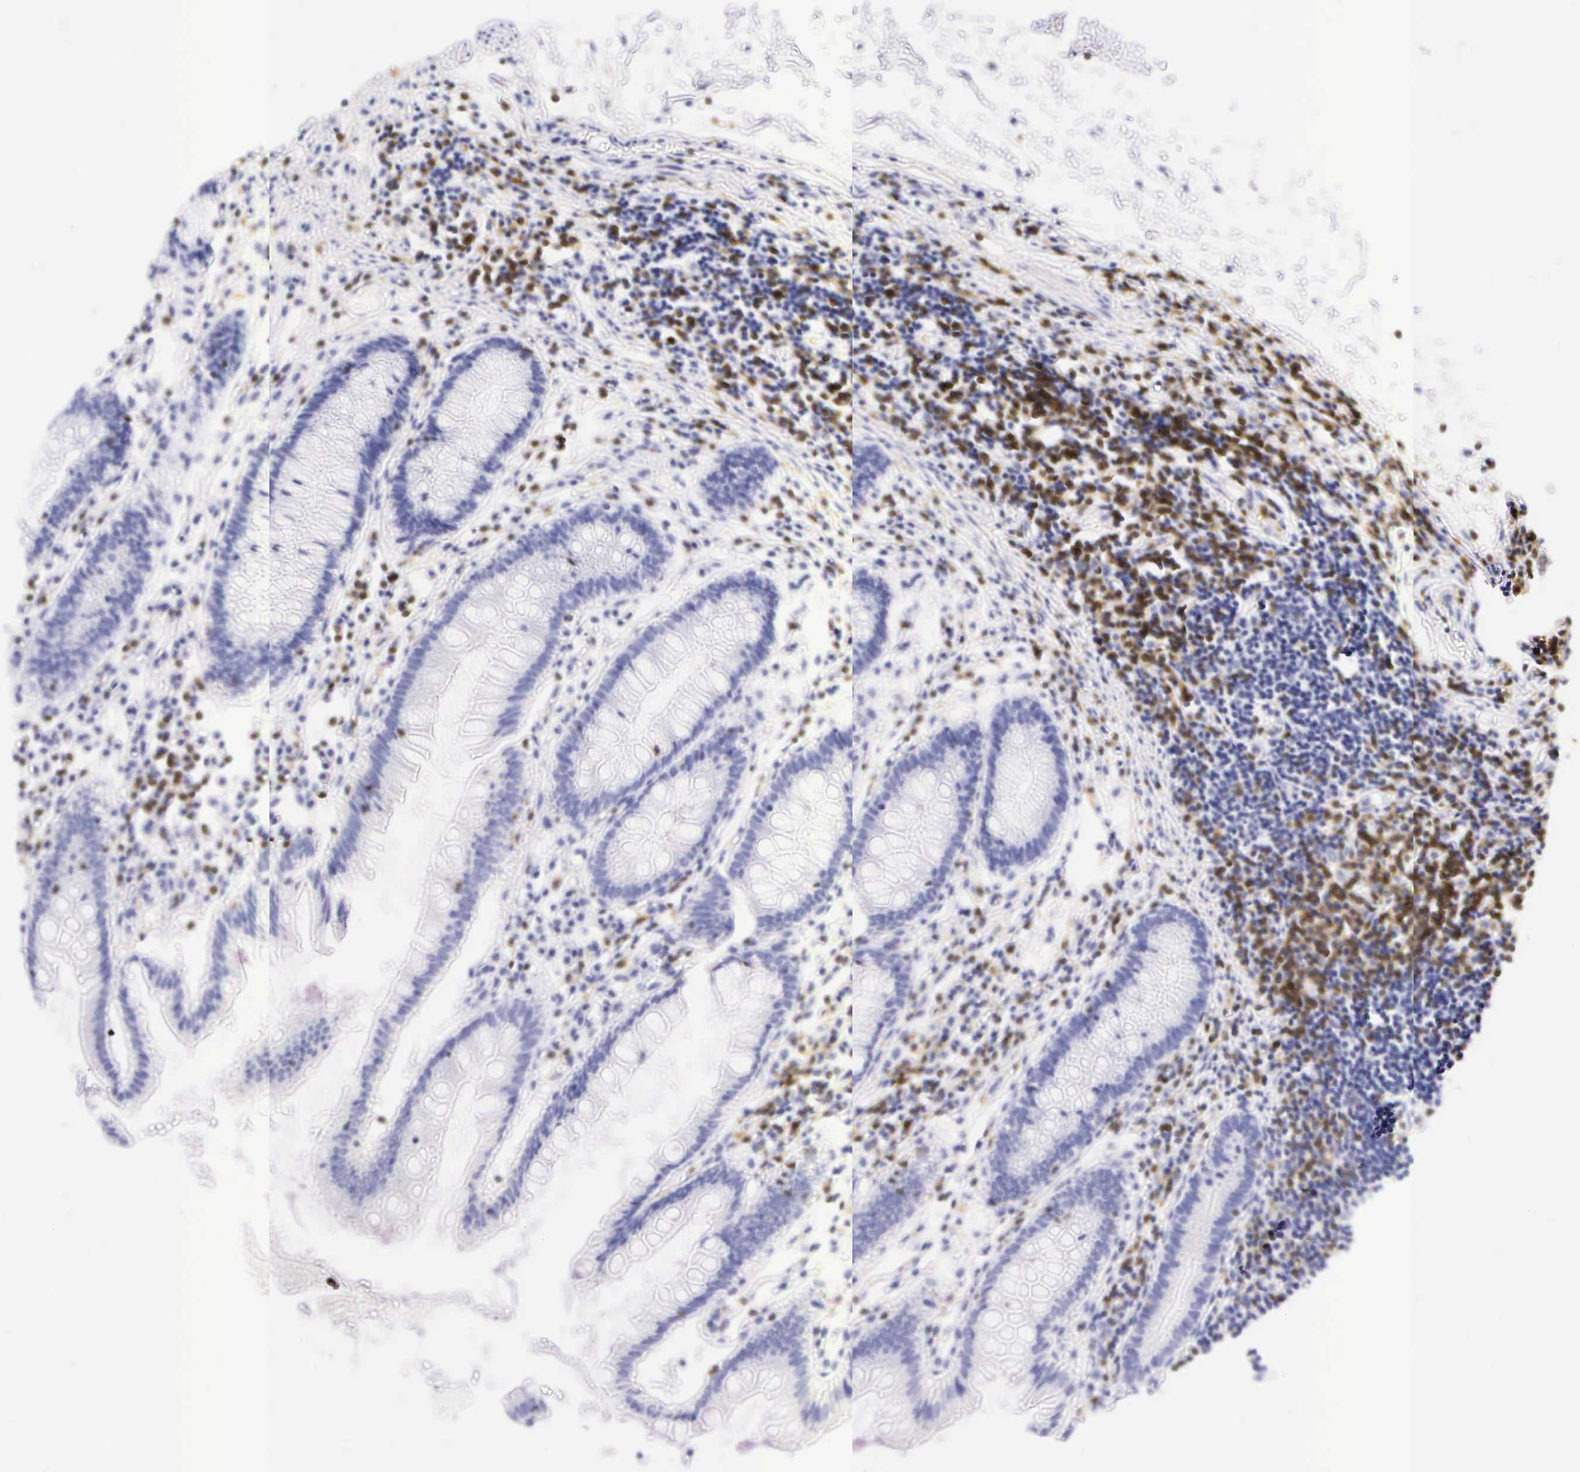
{"staining": {"intensity": "negative", "quantity": "none", "location": "none"}, "tissue": "colon", "cell_type": "Endothelial cells", "image_type": "normal", "snomed": [{"axis": "morphology", "description": "Normal tissue, NOS"}, {"axis": "topography", "description": "Colon"}], "caption": "Colon was stained to show a protein in brown. There is no significant expression in endothelial cells. (DAB IHC, high magnification).", "gene": "CD3E", "patient": {"sex": "female", "age": 55}}